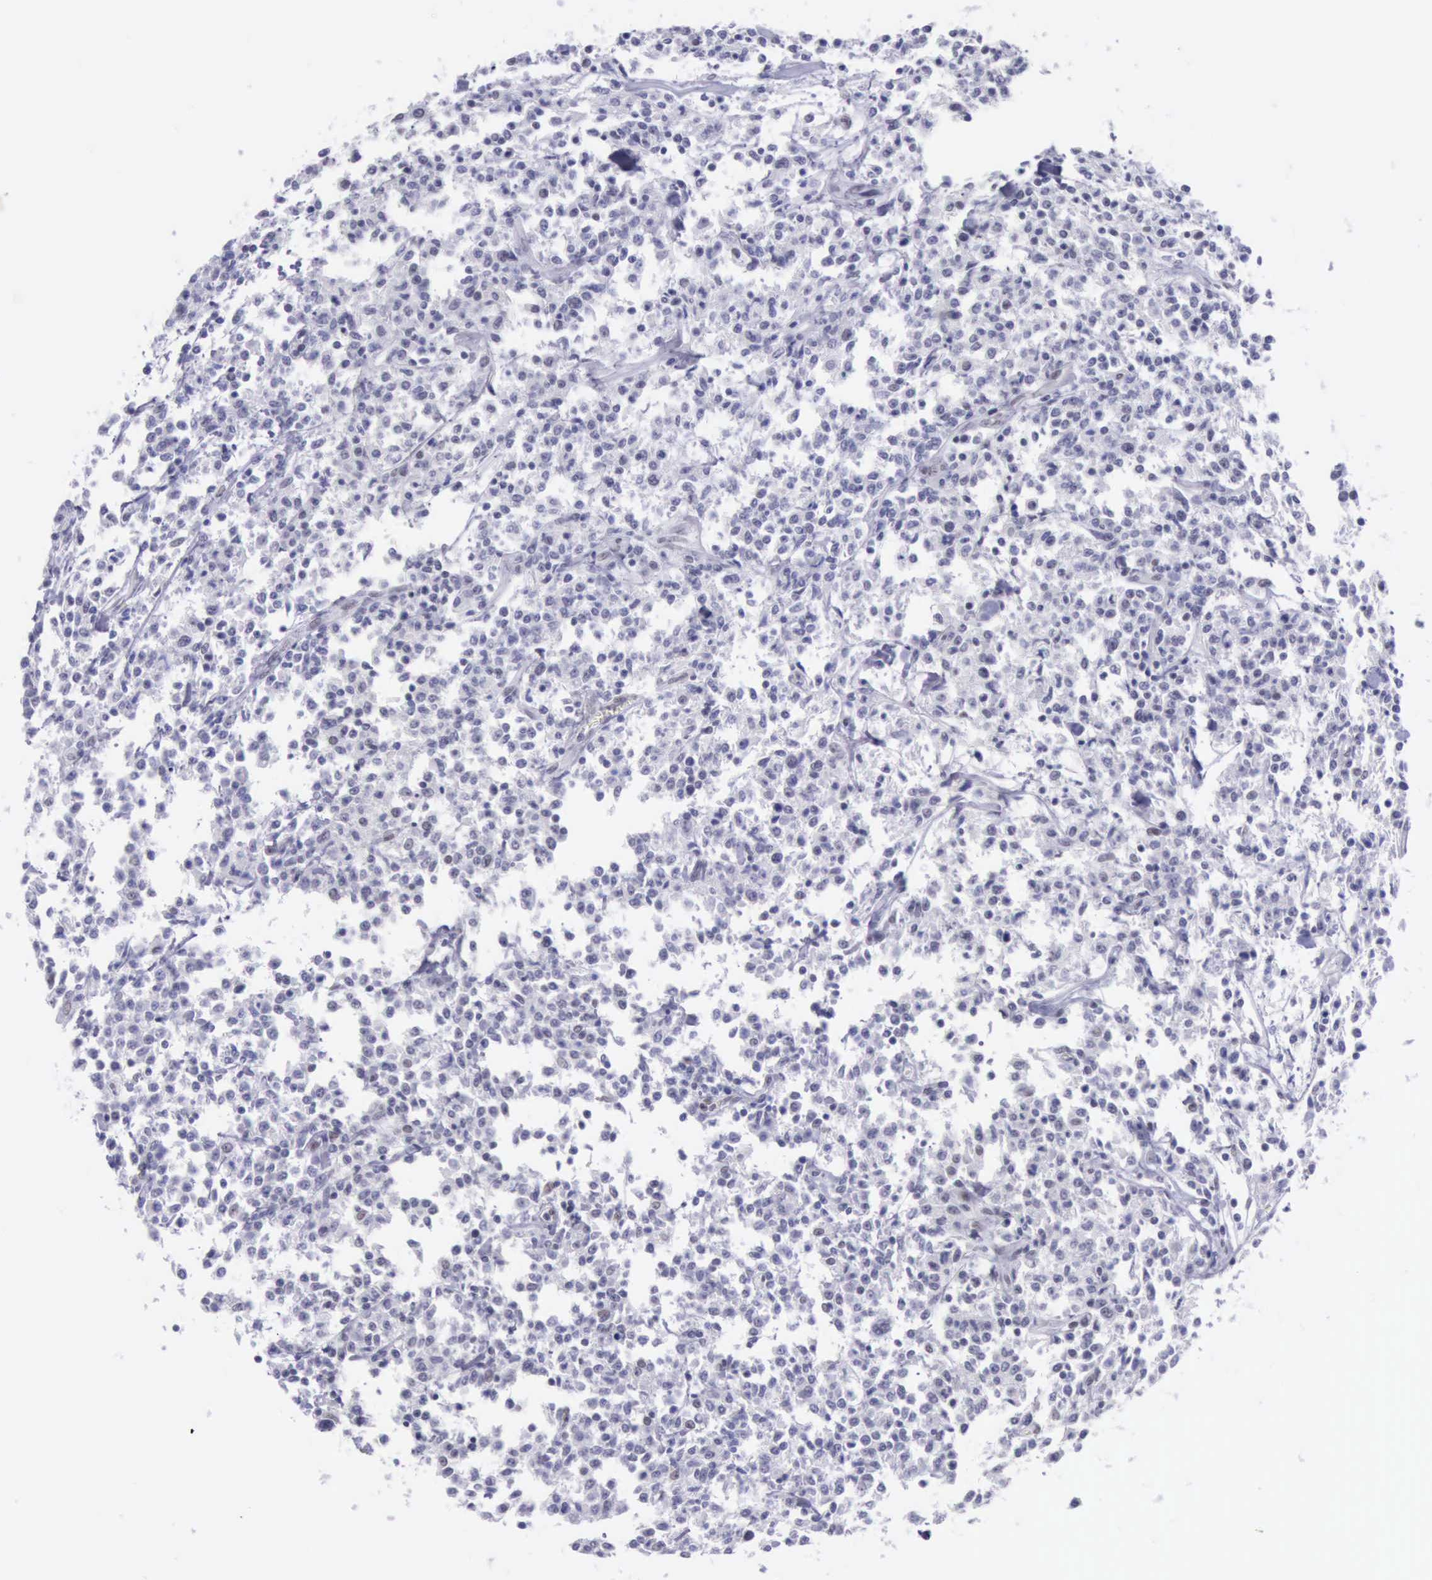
{"staining": {"intensity": "negative", "quantity": "none", "location": "none"}, "tissue": "lymphoma", "cell_type": "Tumor cells", "image_type": "cancer", "snomed": [{"axis": "morphology", "description": "Malignant lymphoma, non-Hodgkin's type, Low grade"}, {"axis": "topography", "description": "Small intestine"}], "caption": "Tumor cells show no significant protein expression in low-grade malignant lymphoma, non-Hodgkin's type. (IHC, brightfield microscopy, high magnification).", "gene": "EP300", "patient": {"sex": "female", "age": 59}}